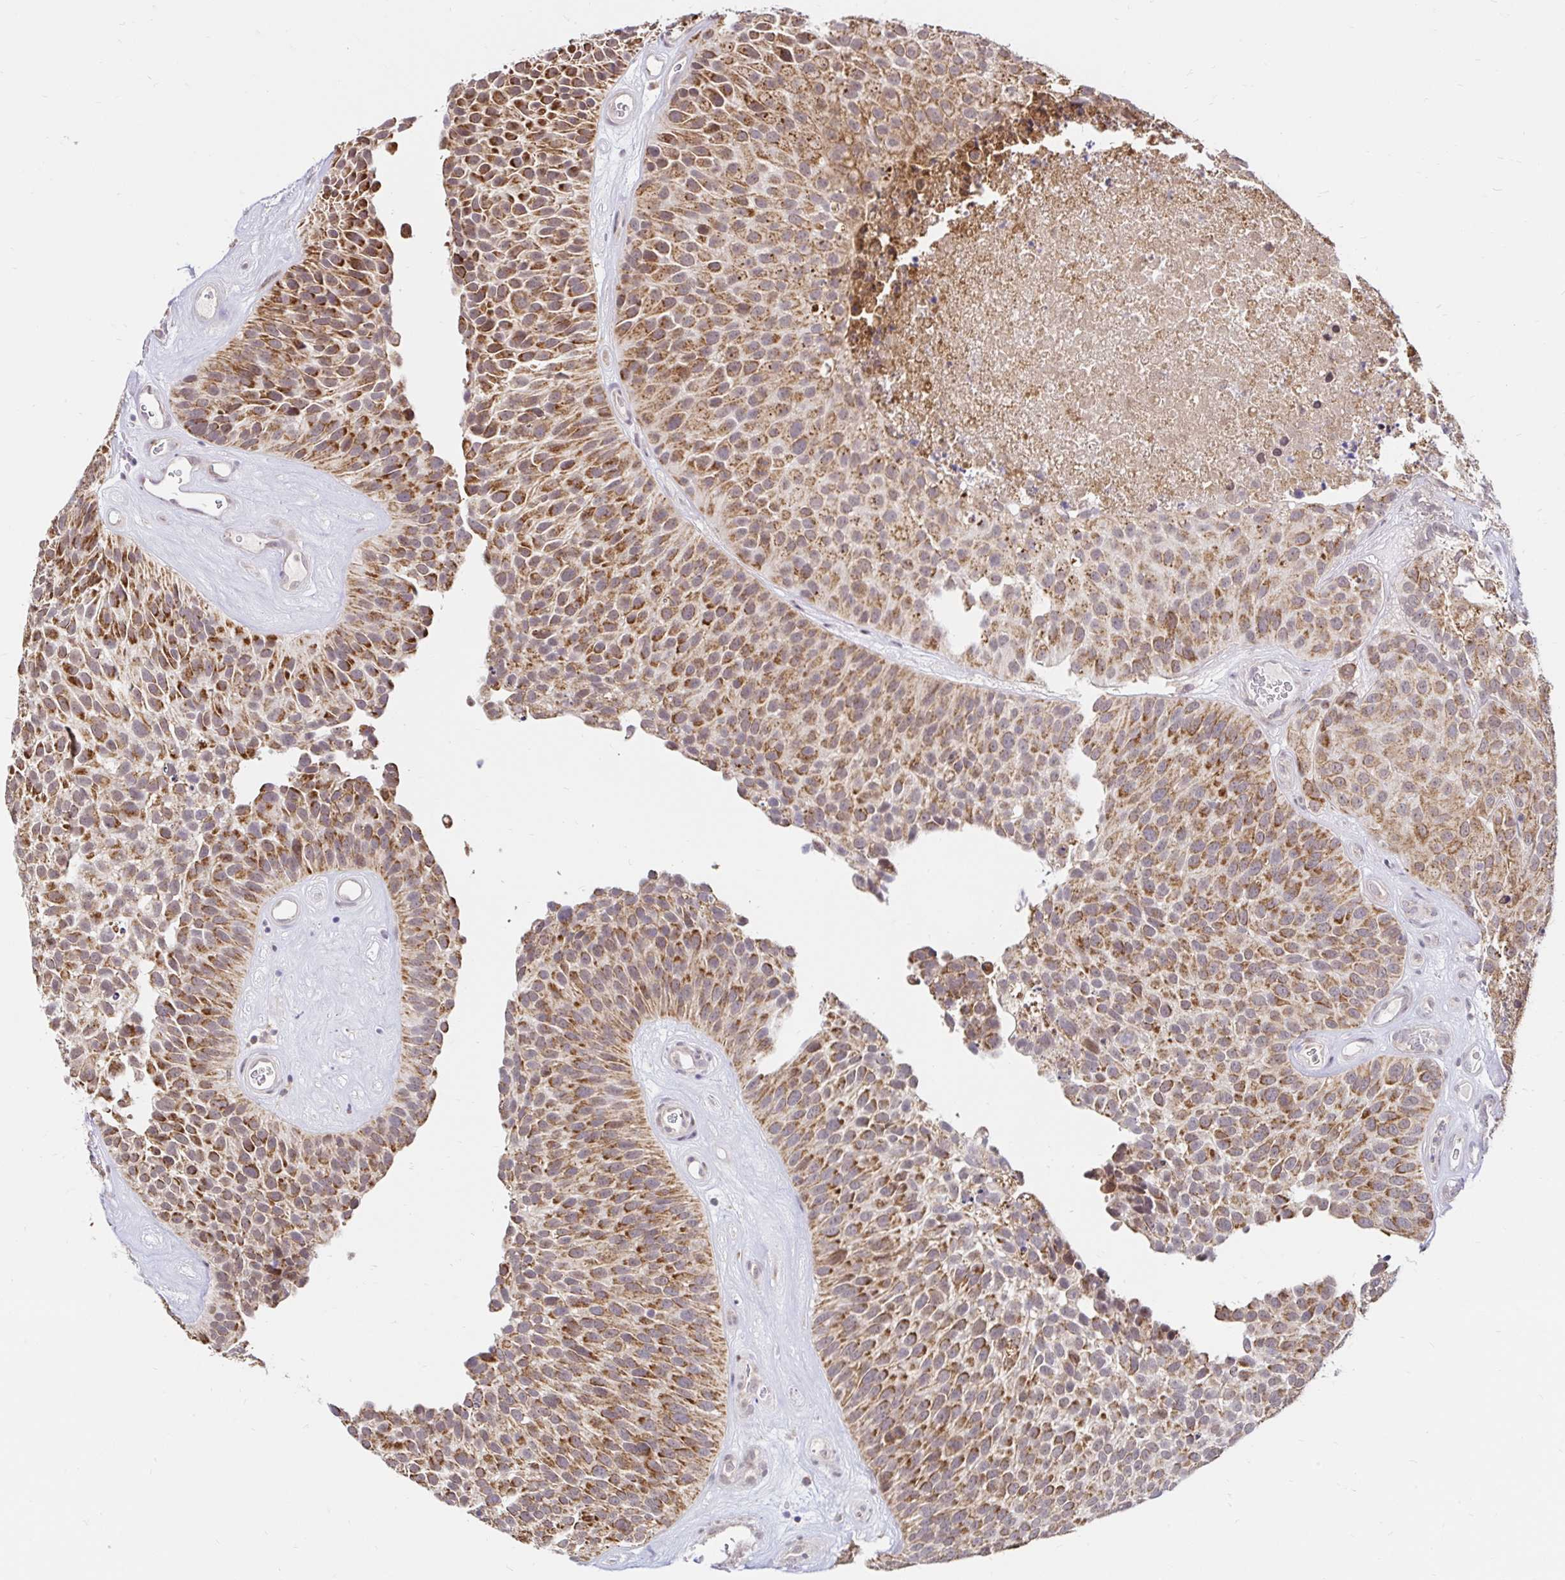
{"staining": {"intensity": "strong", "quantity": "25%-75%", "location": "cytoplasmic/membranous"}, "tissue": "urothelial cancer", "cell_type": "Tumor cells", "image_type": "cancer", "snomed": [{"axis": "morphology", "description": "Urothelial carcinoma, Low grade"}, {"axis": "topography", "description": "Urinary bladder"}], "caption": "About 25%-75% of tumor cells in urothelial cancer display strong cytoplasmic/membranous protein staining as visualized by brown immunohistochemical staining.", "gene": "TIMM50", "patient": {"sex": "male", "age": 76}}